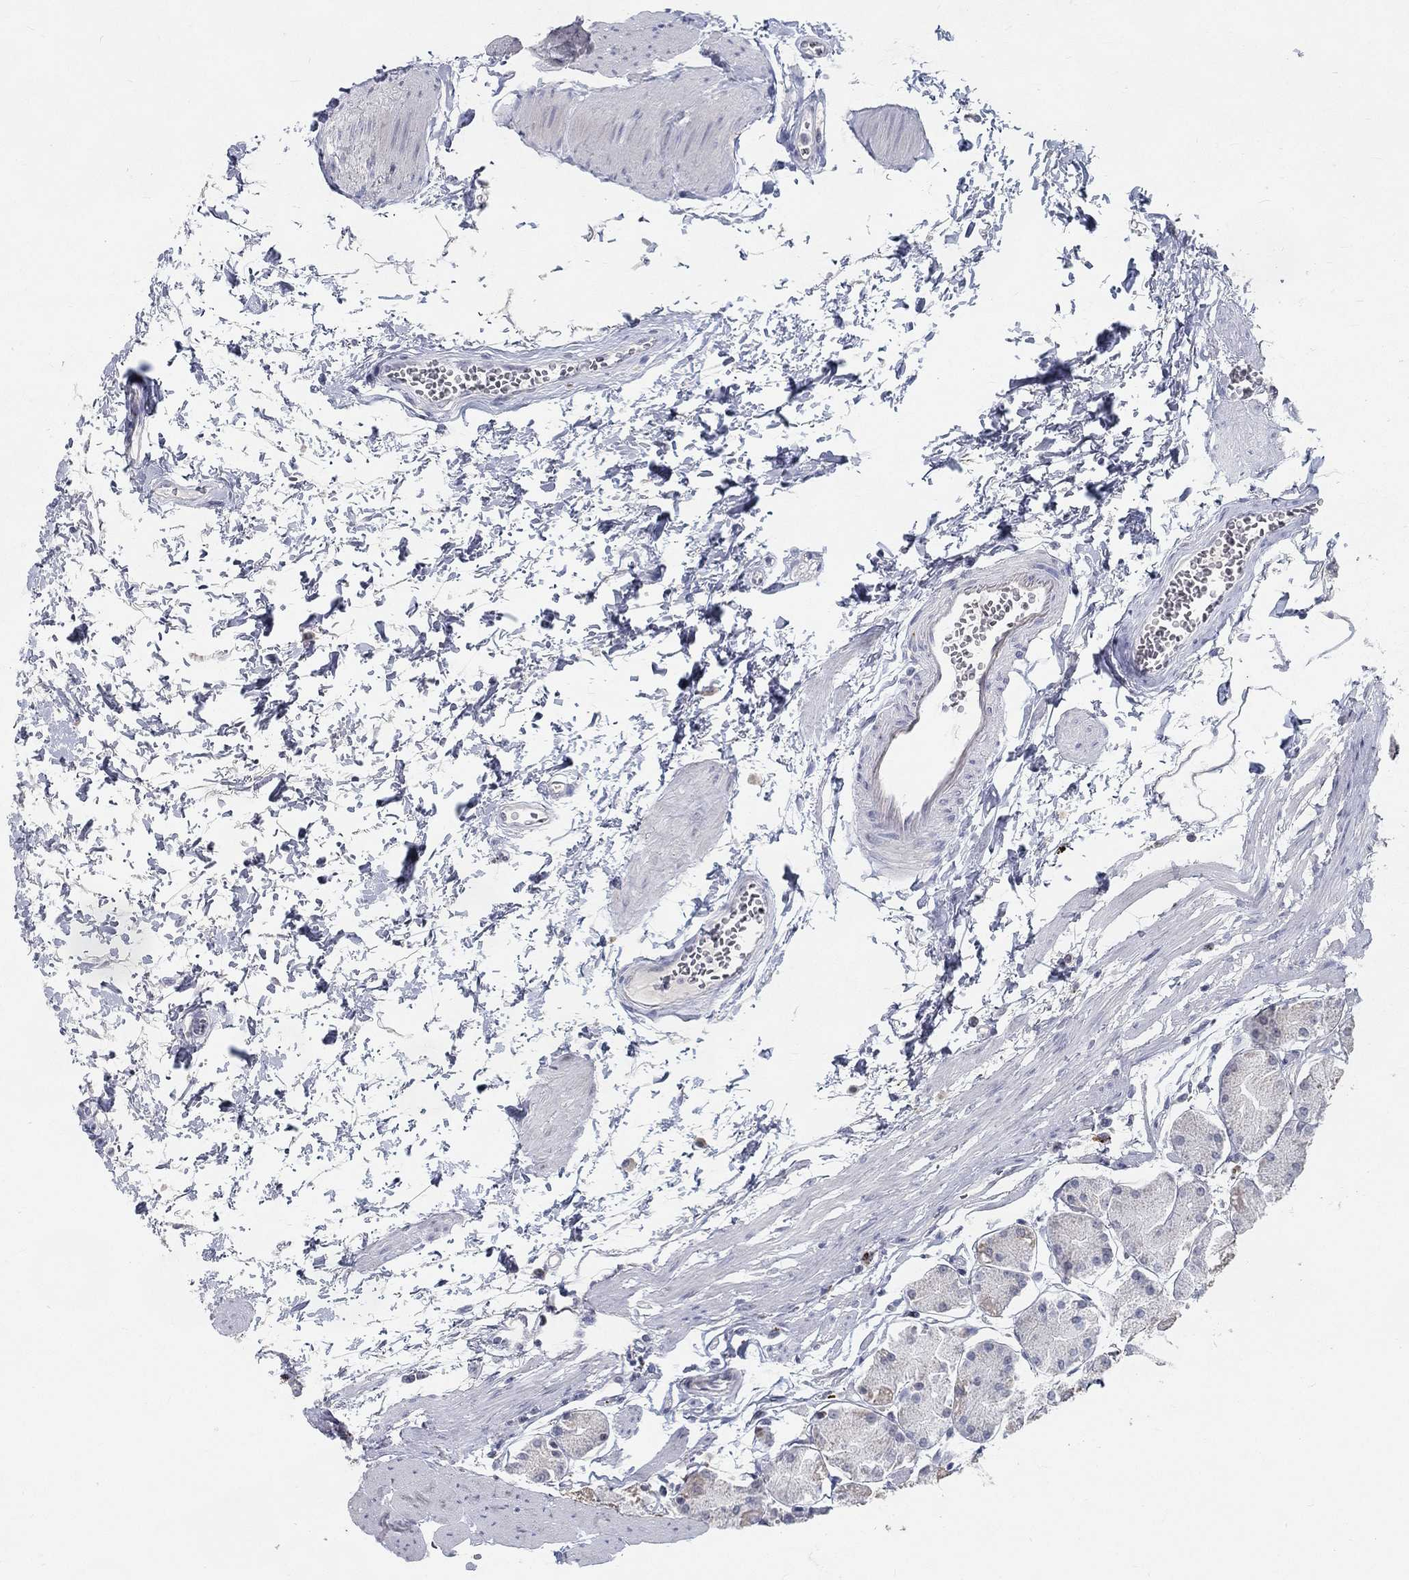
{"staining": {"intensity": "weak", "quantity": "25%-75%", "location": "cytoplasmic/membranous"}, "tissue": "stomach", "cell_type": "Glandular cells", "image_type": "normal", "snomed": [{"axis": "morphology", "description": "Normal tissue, NOS"}, {"axis": "topography", "description": "Stomach, upper"}], "caption": "An image showing weak cytoplasmic/membranous positivity in approximately 25%-75% of glandular cells in normal stomach, as visualized by brown immunohistochemical staining.", "gene": "MTSS2", "patient": {"sex": "male", "age": 60}}